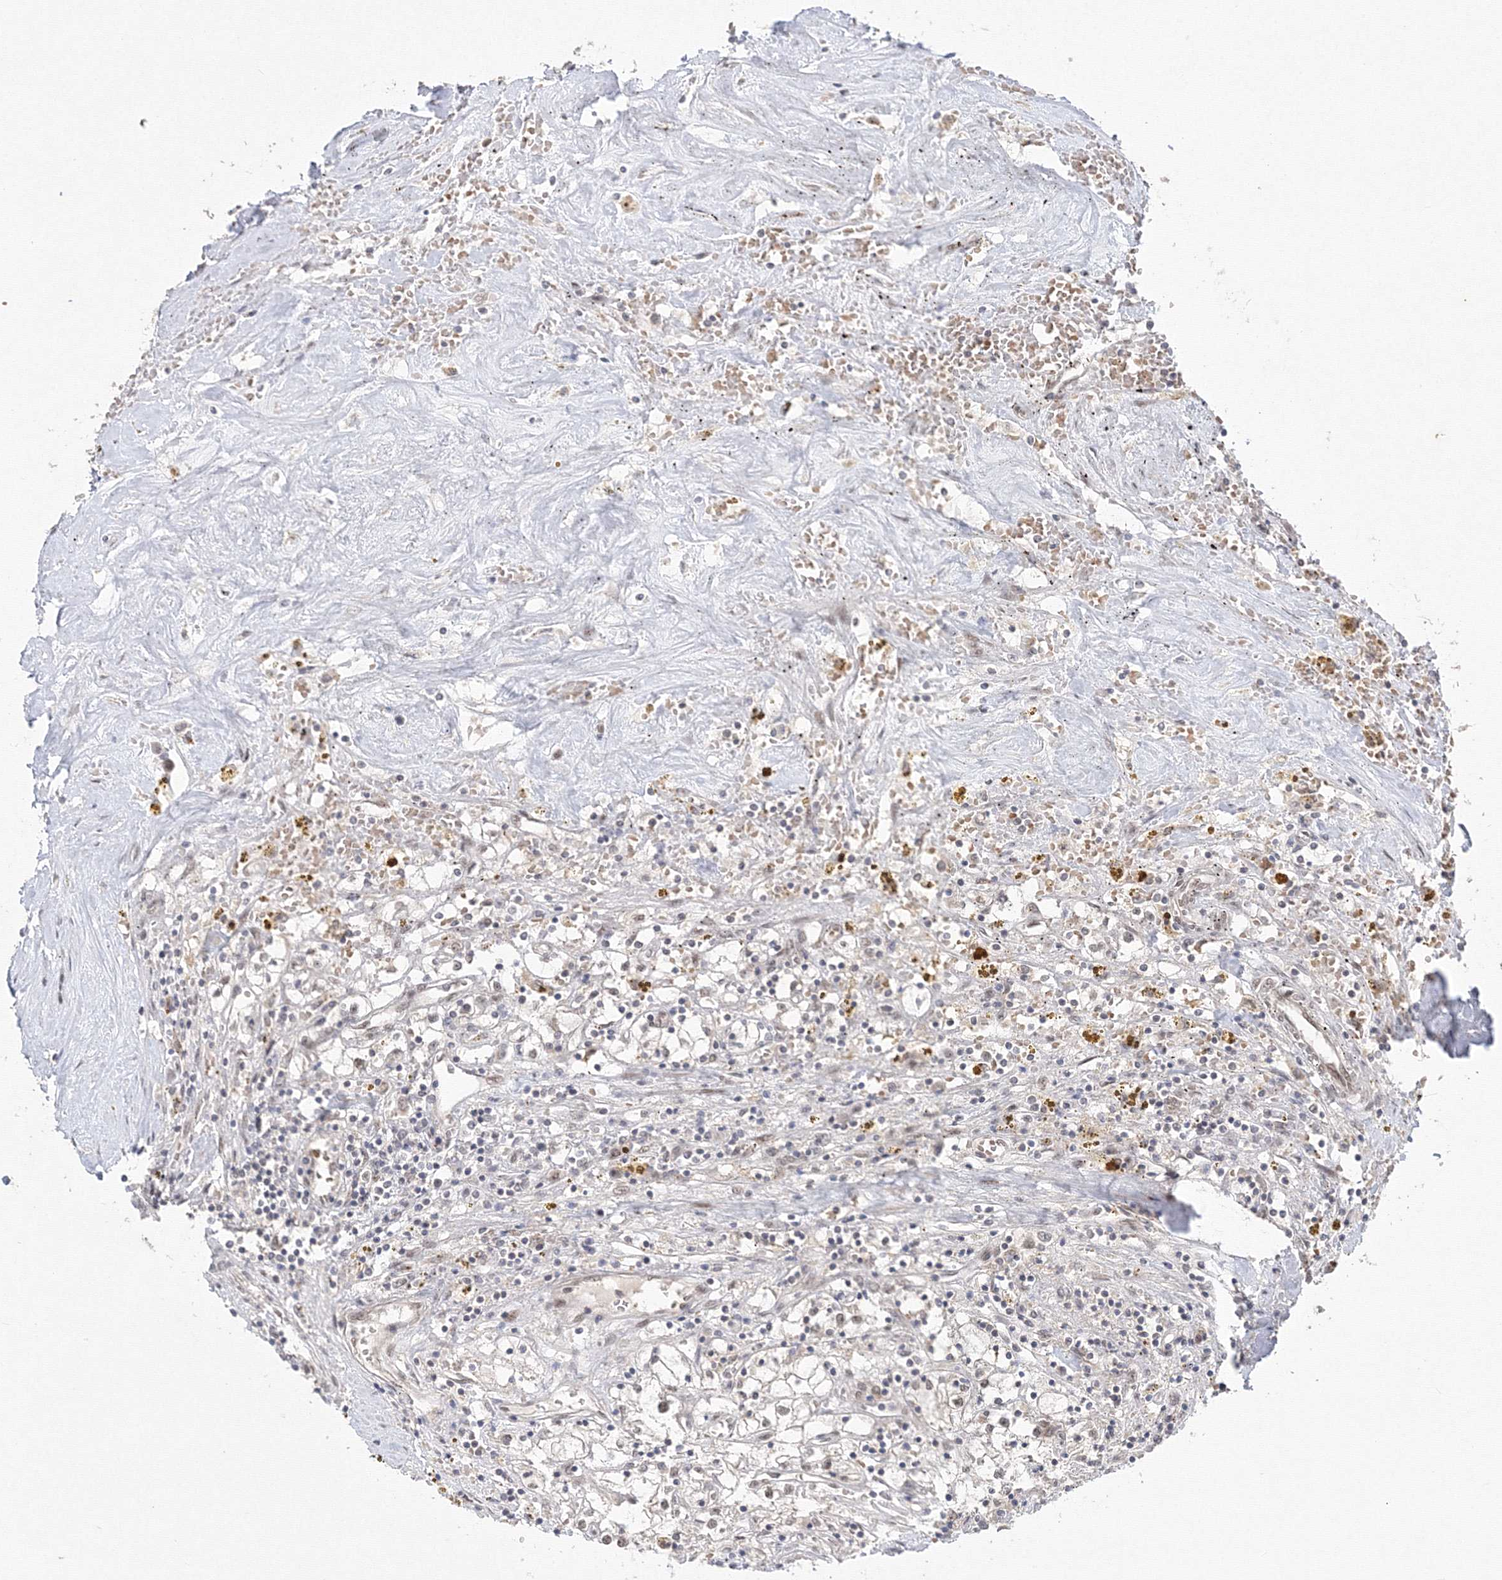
{"staining": {"intensity": "negative", "quantity": "none", "location": "none"}, "tissue": "renal cancer", "cell_type": "Tumor cells", "image_type": "cancer", "snomed": [{"axis": "morphology", "description": "Adenocarcinoma, NOS"}, {"axis": "topography", "description": "Kidney"}], "caption": "Immunohistochemistry of human renal adenocarcinoma shows no expression in tumor cells.", "gene": "COPS4", "patient": {"sex": "male", "age": 56}}